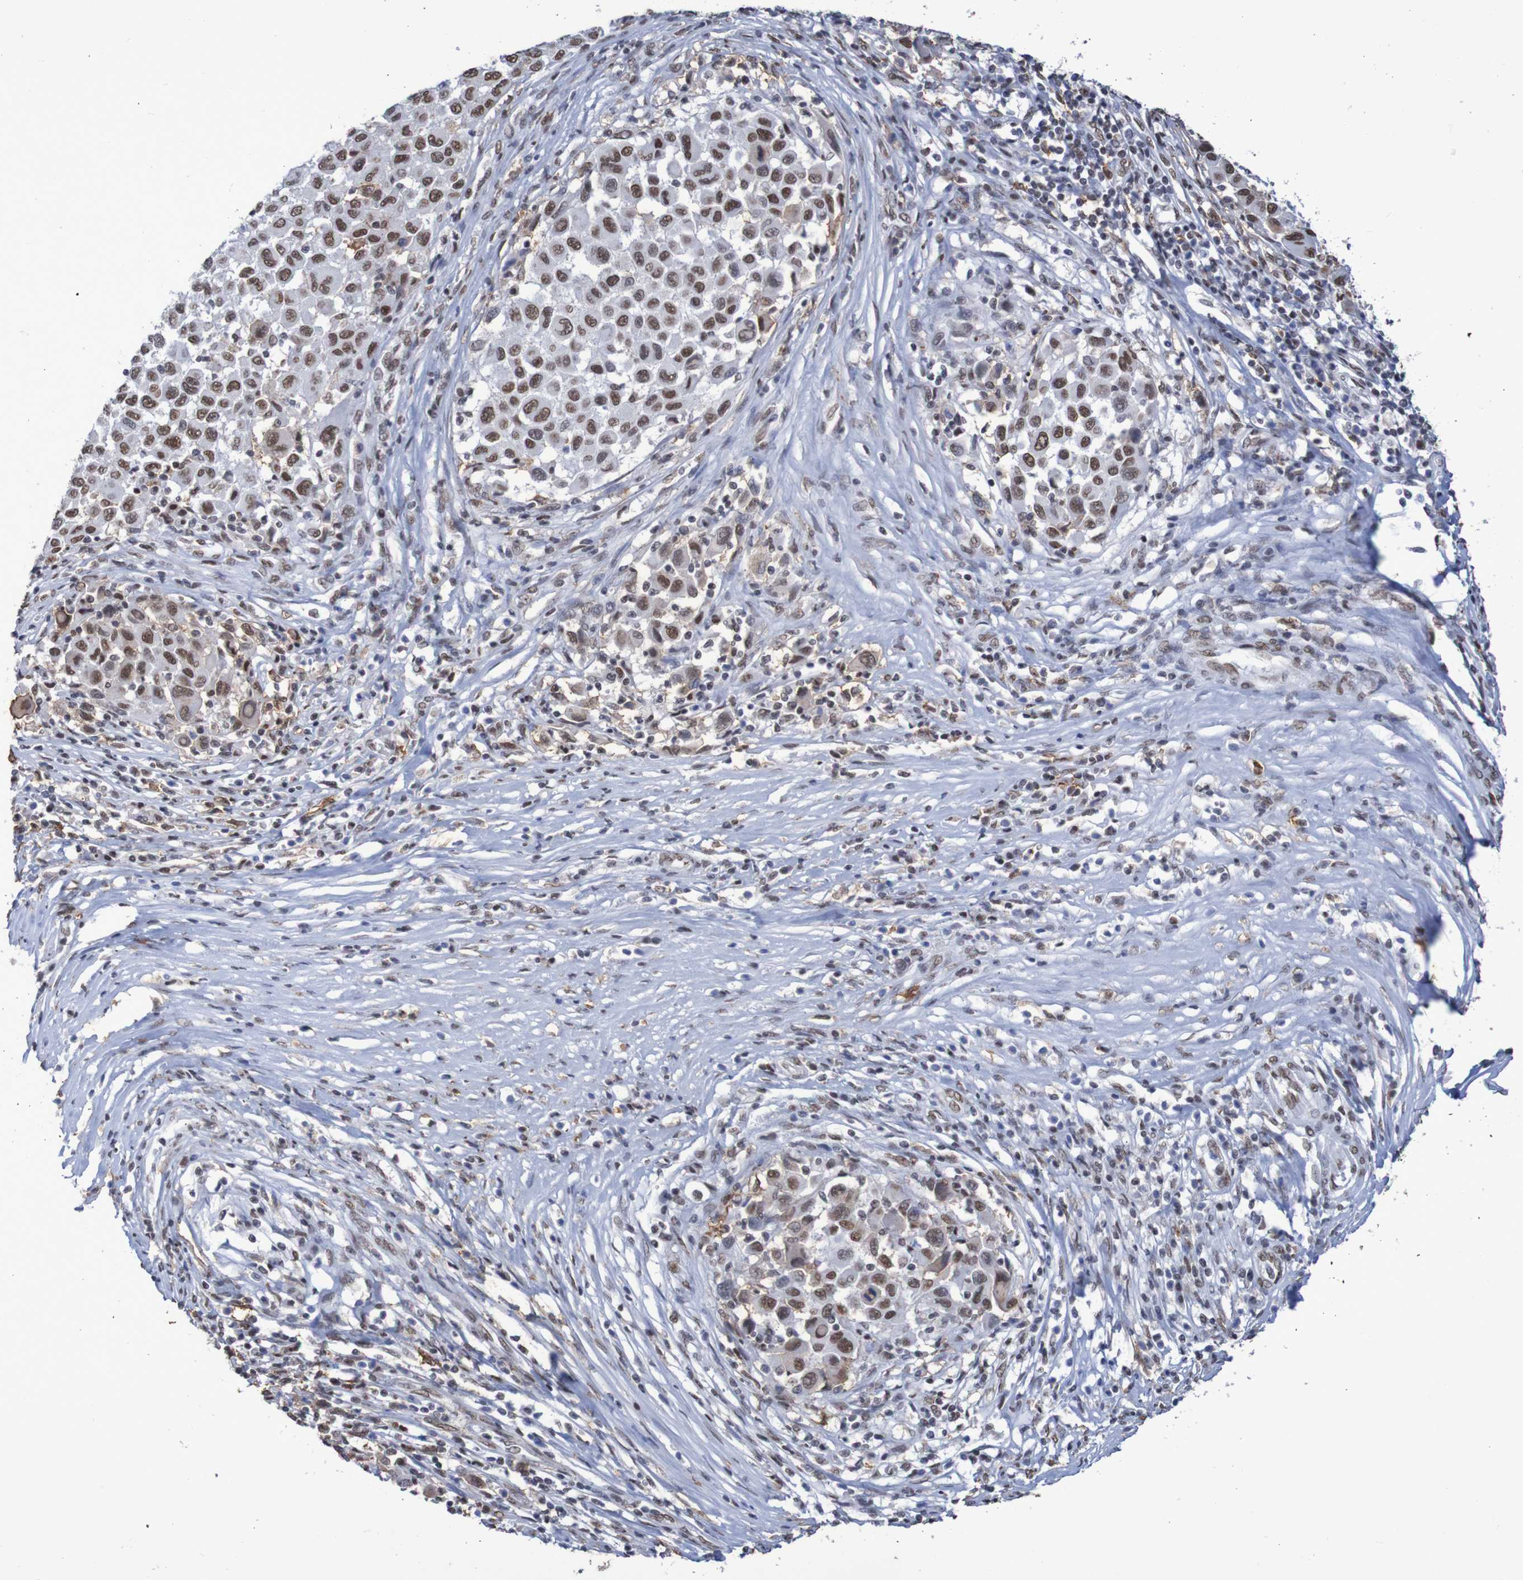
{"staining": {"intensity": "strong", "quantity": ">75%", "location": "nuclear"}, "tissue": "melanoma", "cell_type": "Tumor cells", "image_type": "cancer", "snomed": [{"axis": "morphology", "description": "Malignant melanoma, Metastatic site"}, {"axis": "topography", "description": "Lymph node"}], "caption": "Protein staining exhibits strong nuclear expression in approximately >75% of tumor cells in melanoma.", "gene": "MRTFB", "patient": {"sex": "male", "age": 61}}